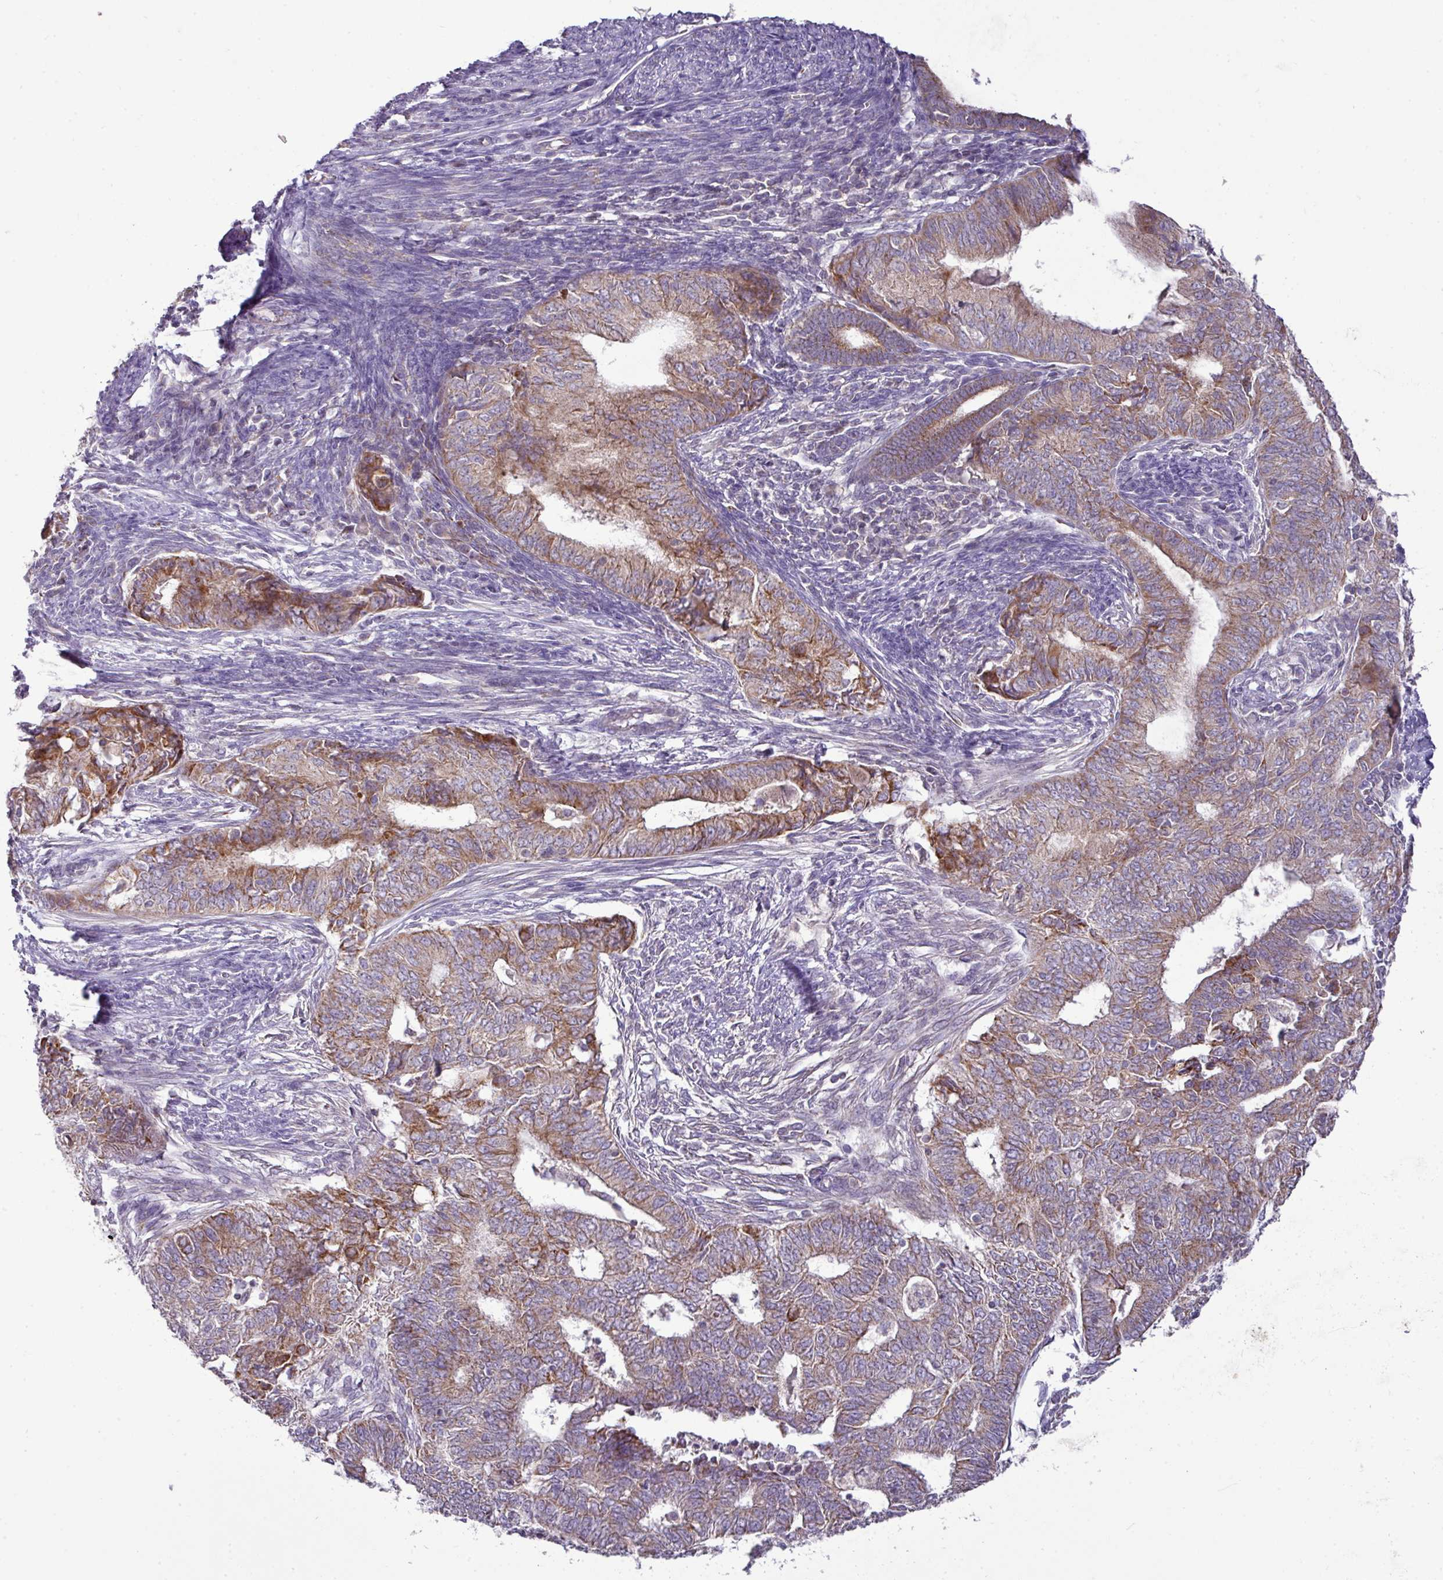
{"staining": {"intensity": "moderate", "quantity": ">75%", "location": "cytoplasmic/membranous"}, "tissue": "endometrial cancer", "cell_type": "Tumor cells", "image_type": "cancer", "snomed": [{"axis": "morphology", "description": "Adenocarcinoma, NOS"}, {"axis": "topography", "description": "Endometrium"}], "caption": "A high-resolution micrograph shows immunohistochemistry (IHC) staining of endometrial cancer, which exhibits moderate cytoplasmic/membranous positivity in approximately >75% of tumor cells. The protein is shown in brown color, while the nuclei are stained blue.", "gene": "TRAPPC1", "patient": {"sex": "female", "age": 62}}